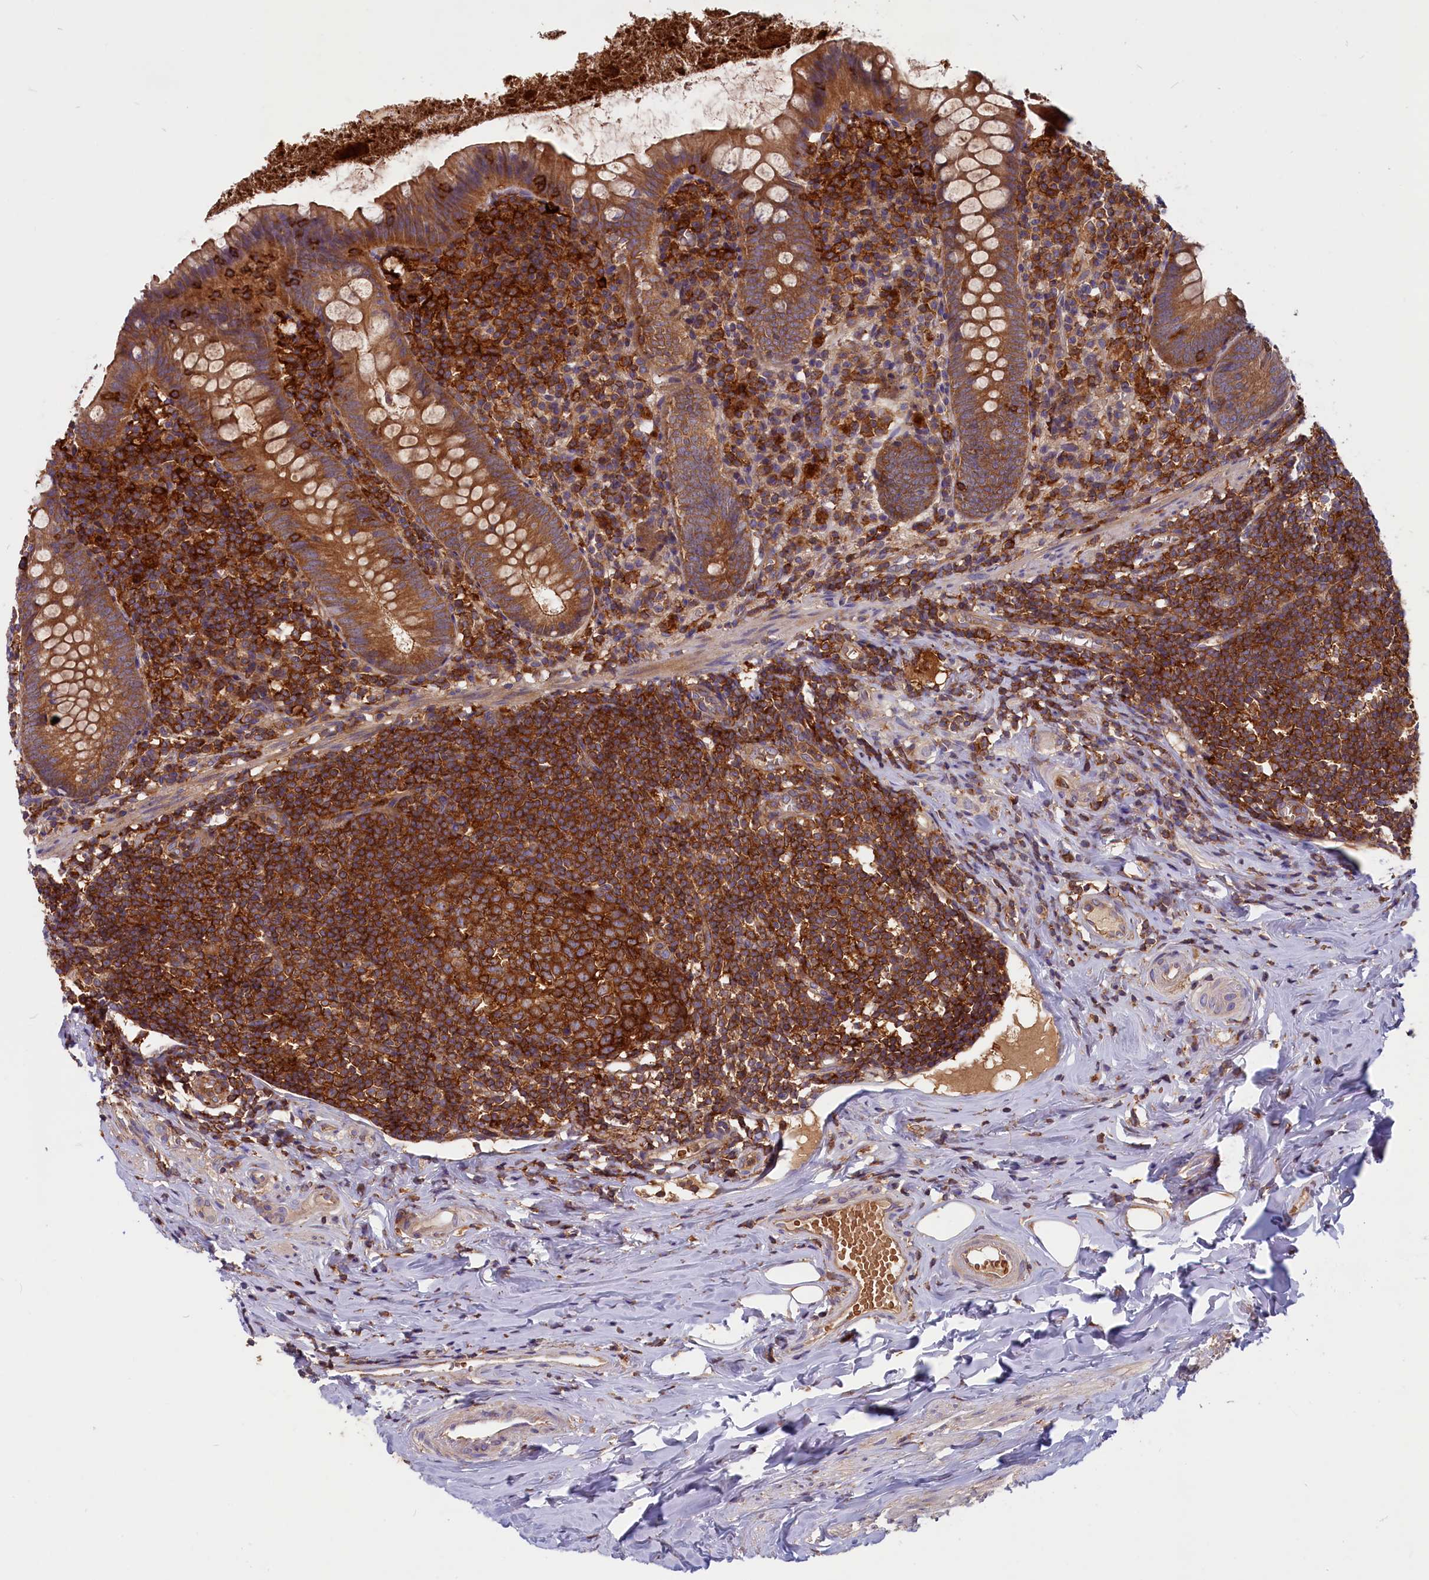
{"staining": {"intensity": "moderate", "quantity": ">75%", "location": "cytoplasmic/membranous"}, "tissue": "appendix", "cell_type": "Glandular cells", "image_type": "normal", "snomed": [{"axis": "morphology", "description": "Normal tissue, NOS"}, {"axis": "topography", "description": "Appendix"}], "caption": "Brown immunohistochemical staining in normal appendix shows moderate cytoplasmic/membranous expression in approximately >75% of glandular cells.", "gene": "MYO9B", "patient": {"sex": "female", "age": 51}}